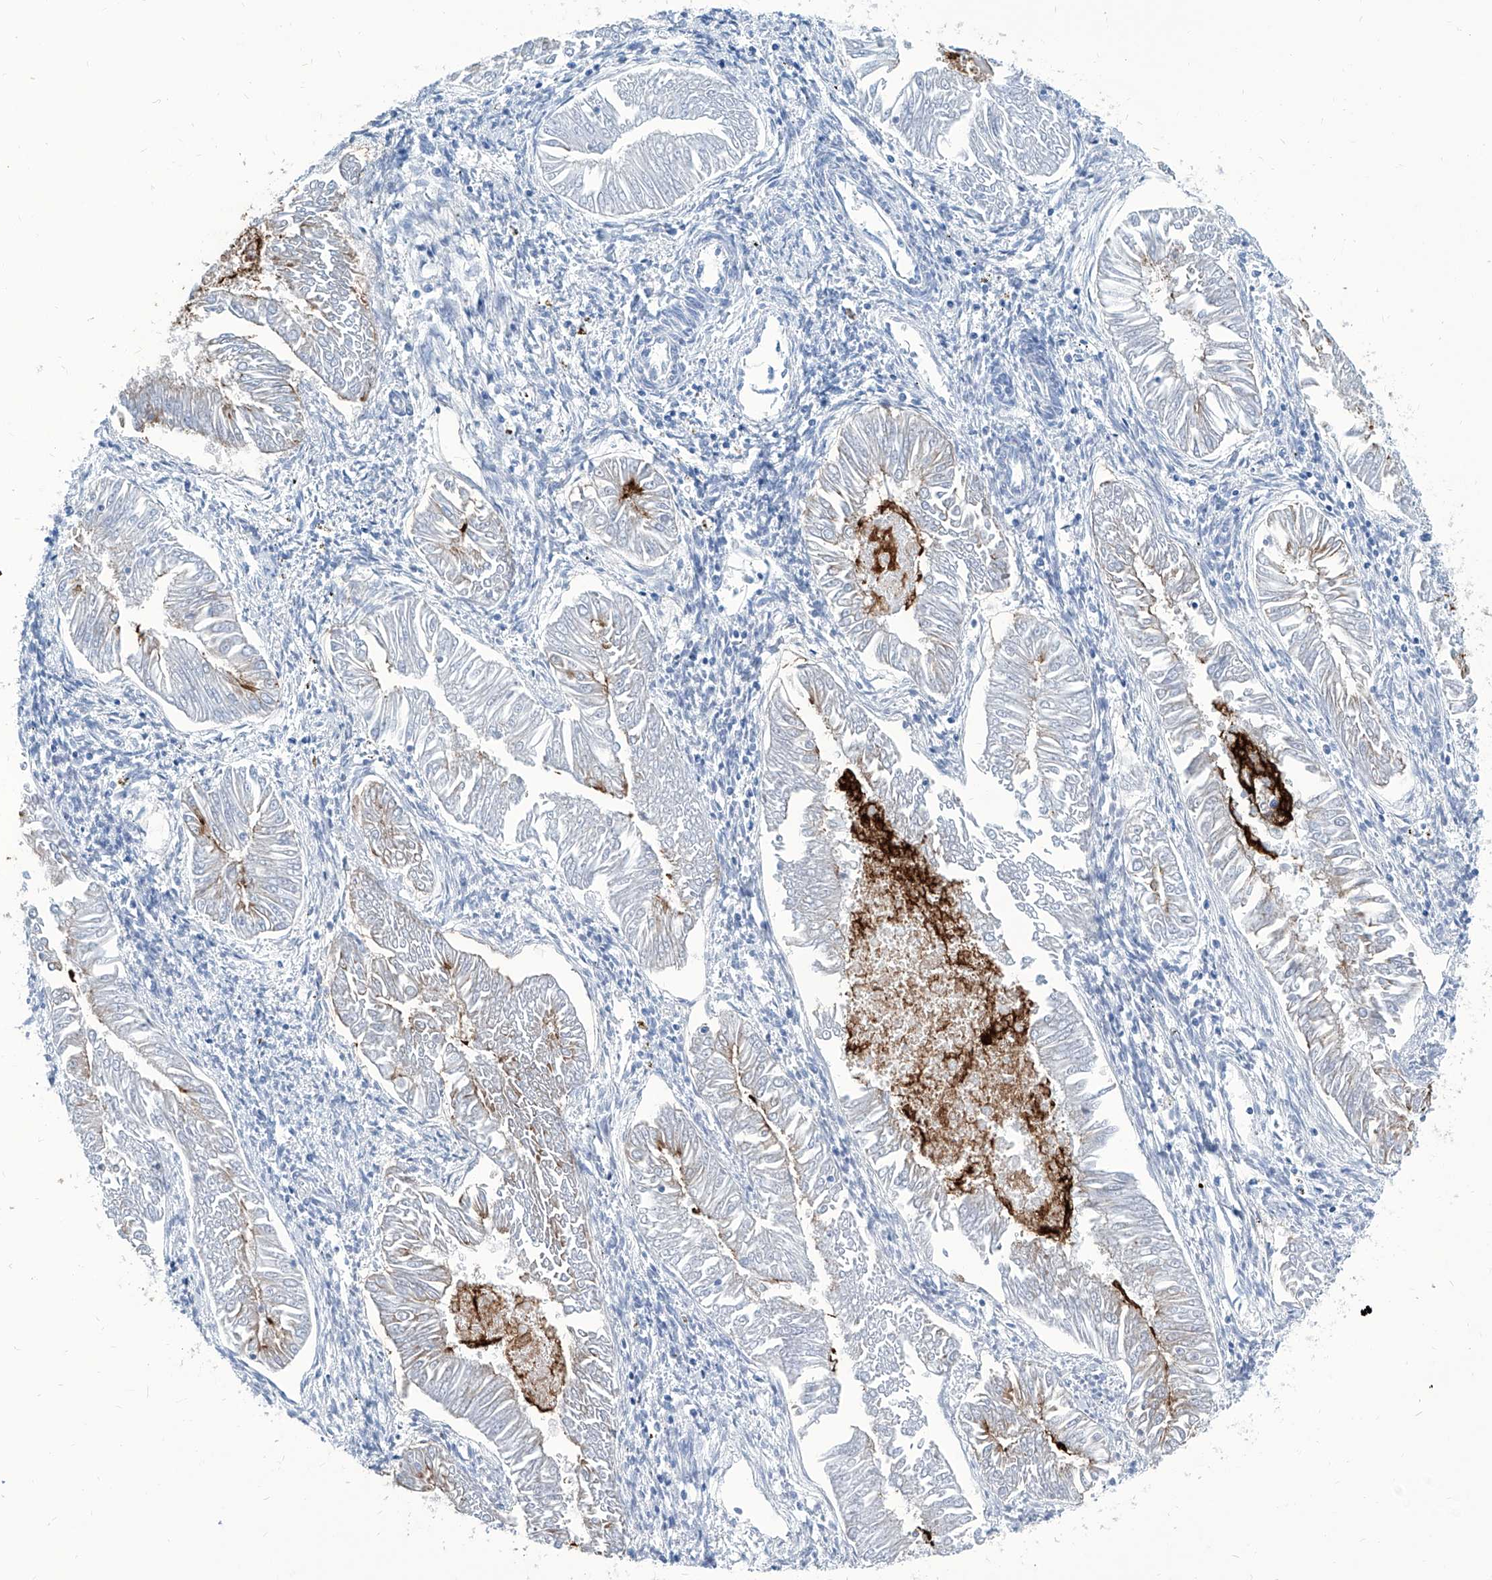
{"staining": {"intensity": "negative", "quantity": "none", "location": "none"}, "tissue": "endometrial cancer", "cell_type": "Tumor cells", "image_type": "cancer", "snomed": [{"axis": "morphology", "description": "Adenocarcinoma, NOS"}, {"axis": "topography", "description": "Endometrium"}], "caption": "Immunohistochemistry (IHC) of endometrial cancer exhibits no positivity in tumor cells.", "gene": "ZNF519", "patient": {"sex": "female", "age": 53}}